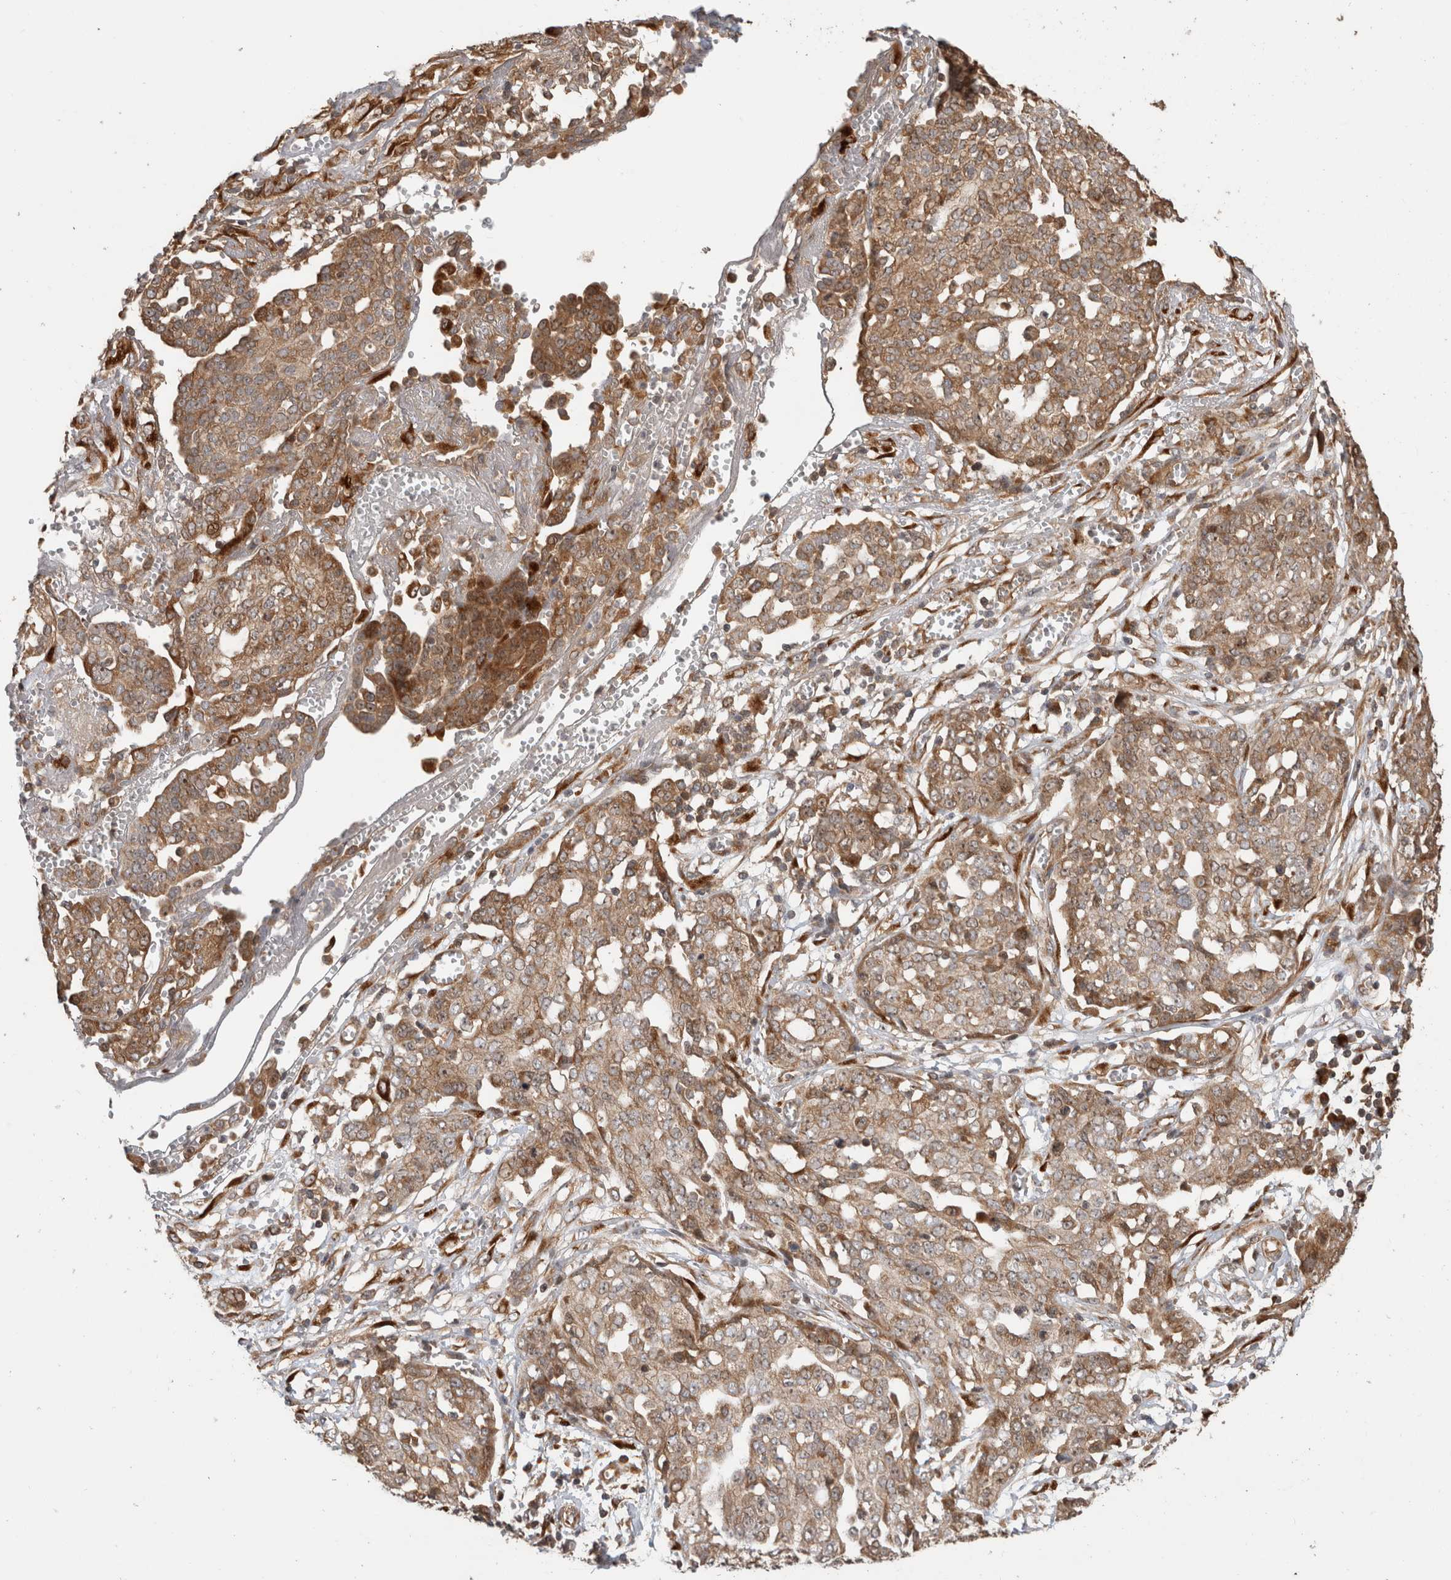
{"staining": {"intensity": "moderate", "quantity": ">75%", "location": "cytoplasmic/membranous"}, "tissue": "ovarian cancer", "cell_type": "Tumor cells", "image_type": "cancer", "snomed": [{"axis": "morphology", "description": "Cystadenocarcinoma, serous, NOS"}, {"axis": "topography", "description": "Soft tissue"}, {"axis": "topography", "description": "Ovary"}], "caption": "Ovarian cancer tissue reveals moderate cytoplasmic/membranous positivity in about >75% of tumor cells, visualized by immunohistochemistry. The protein of interest is stained brown, and the nuclei are stained in blue (DAB IHC with brightfield microscopy, high magnification).", "gene": "PCDHB15", "patient": {"sex": "female", "age": 57}}